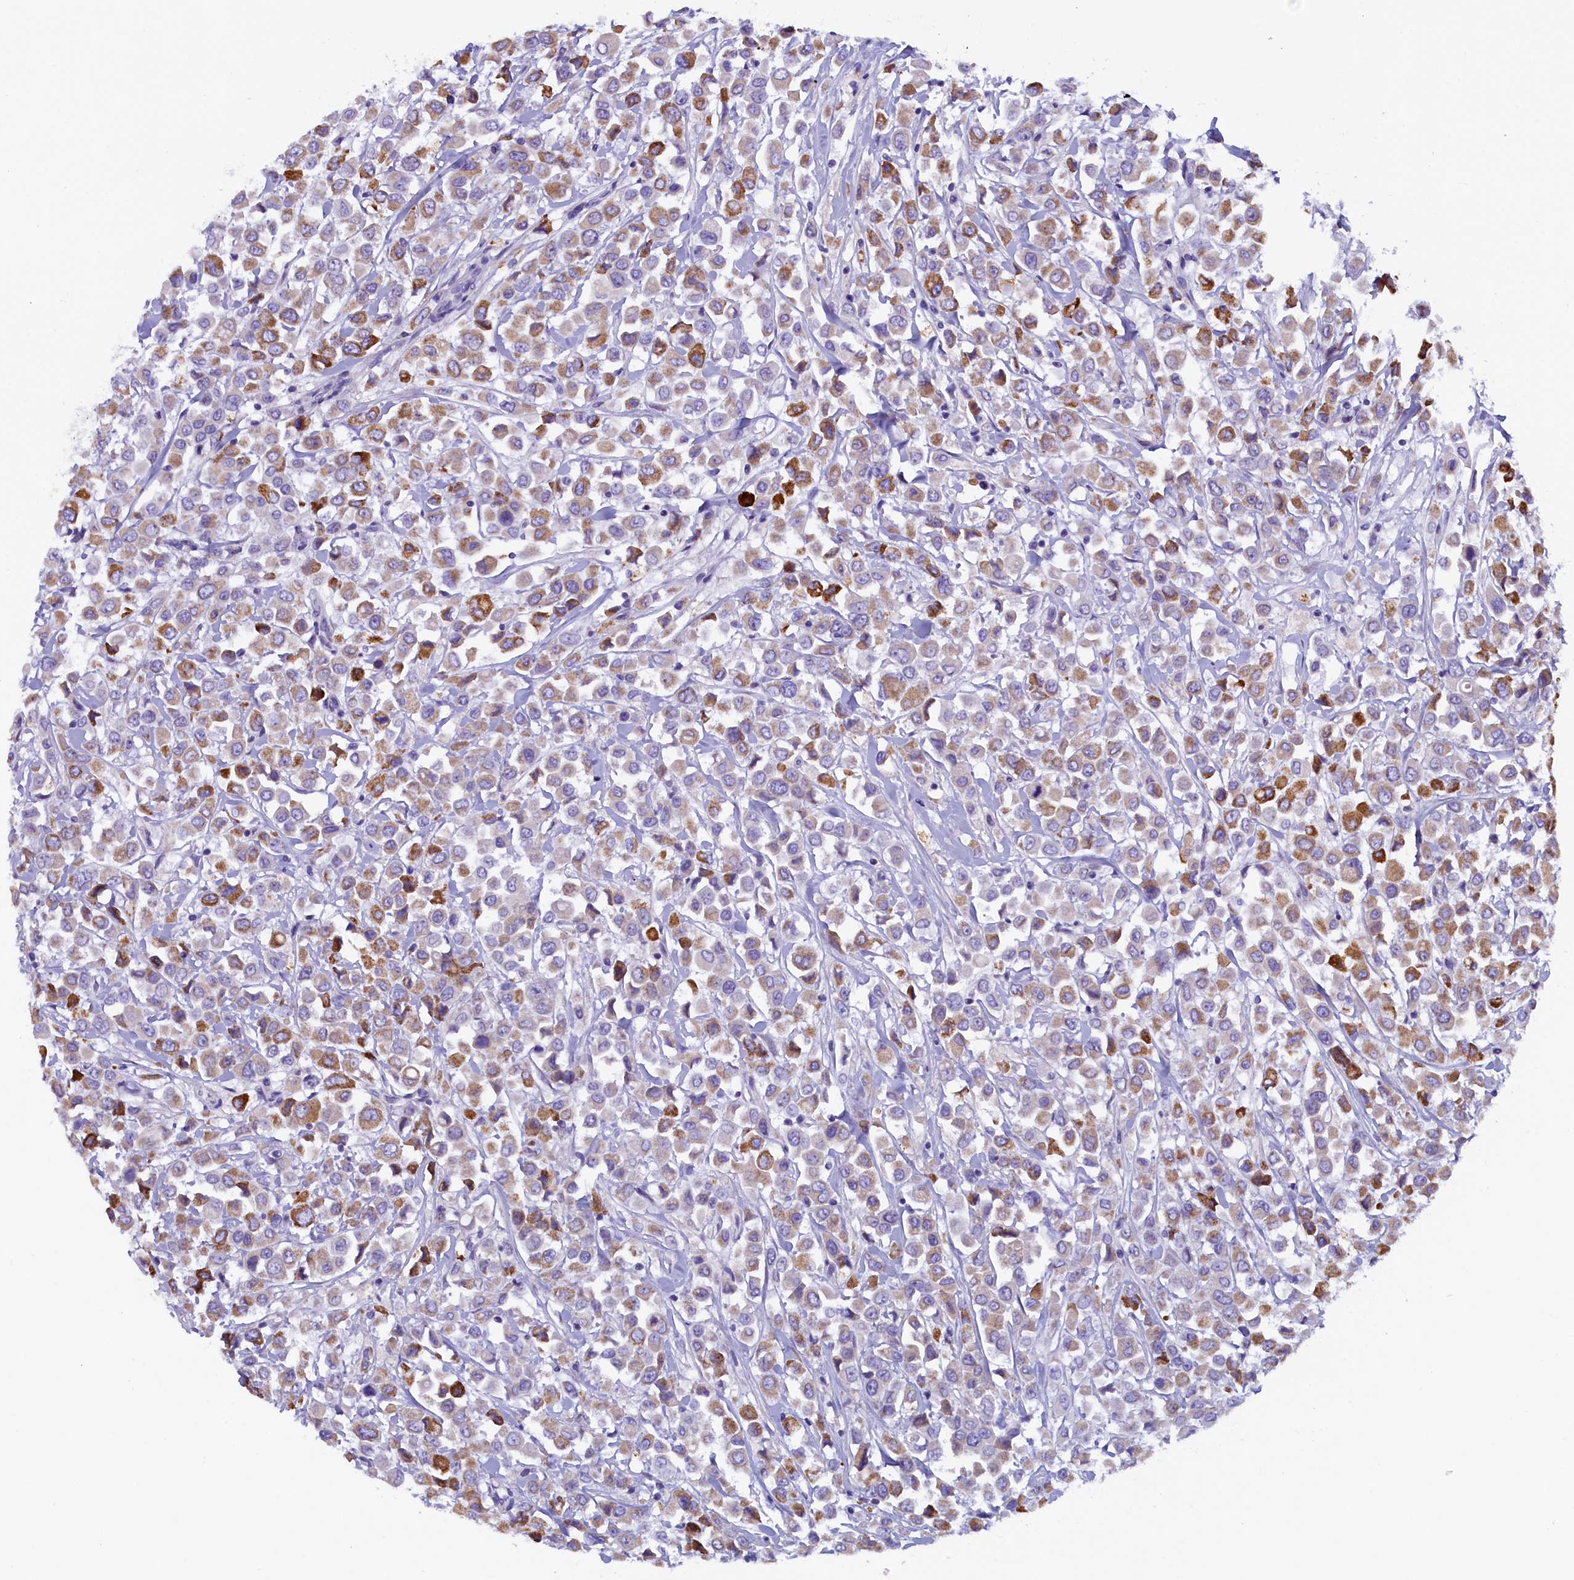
{"staining": {"intensity": "strong", "quantity": "25%-75%", "location": "cytoplasmic/membranous"}, "tissue": "breast cancer", "cell_type": "Tumor cells", "image_type": "cancer", "snomed": [{"axis": "morphology", "description": "Duct carcinoma"}, {"axis": "topography", "description": "Breast"}], "caption": "The micrograph reveals staining of breast invasive ductal carcinoma, revealing strong cytoplasmic/membranous protein staining (brown color) within tumor cells.", "gene": "RTTN", "patient": {"sex": "female", "age": 61}}